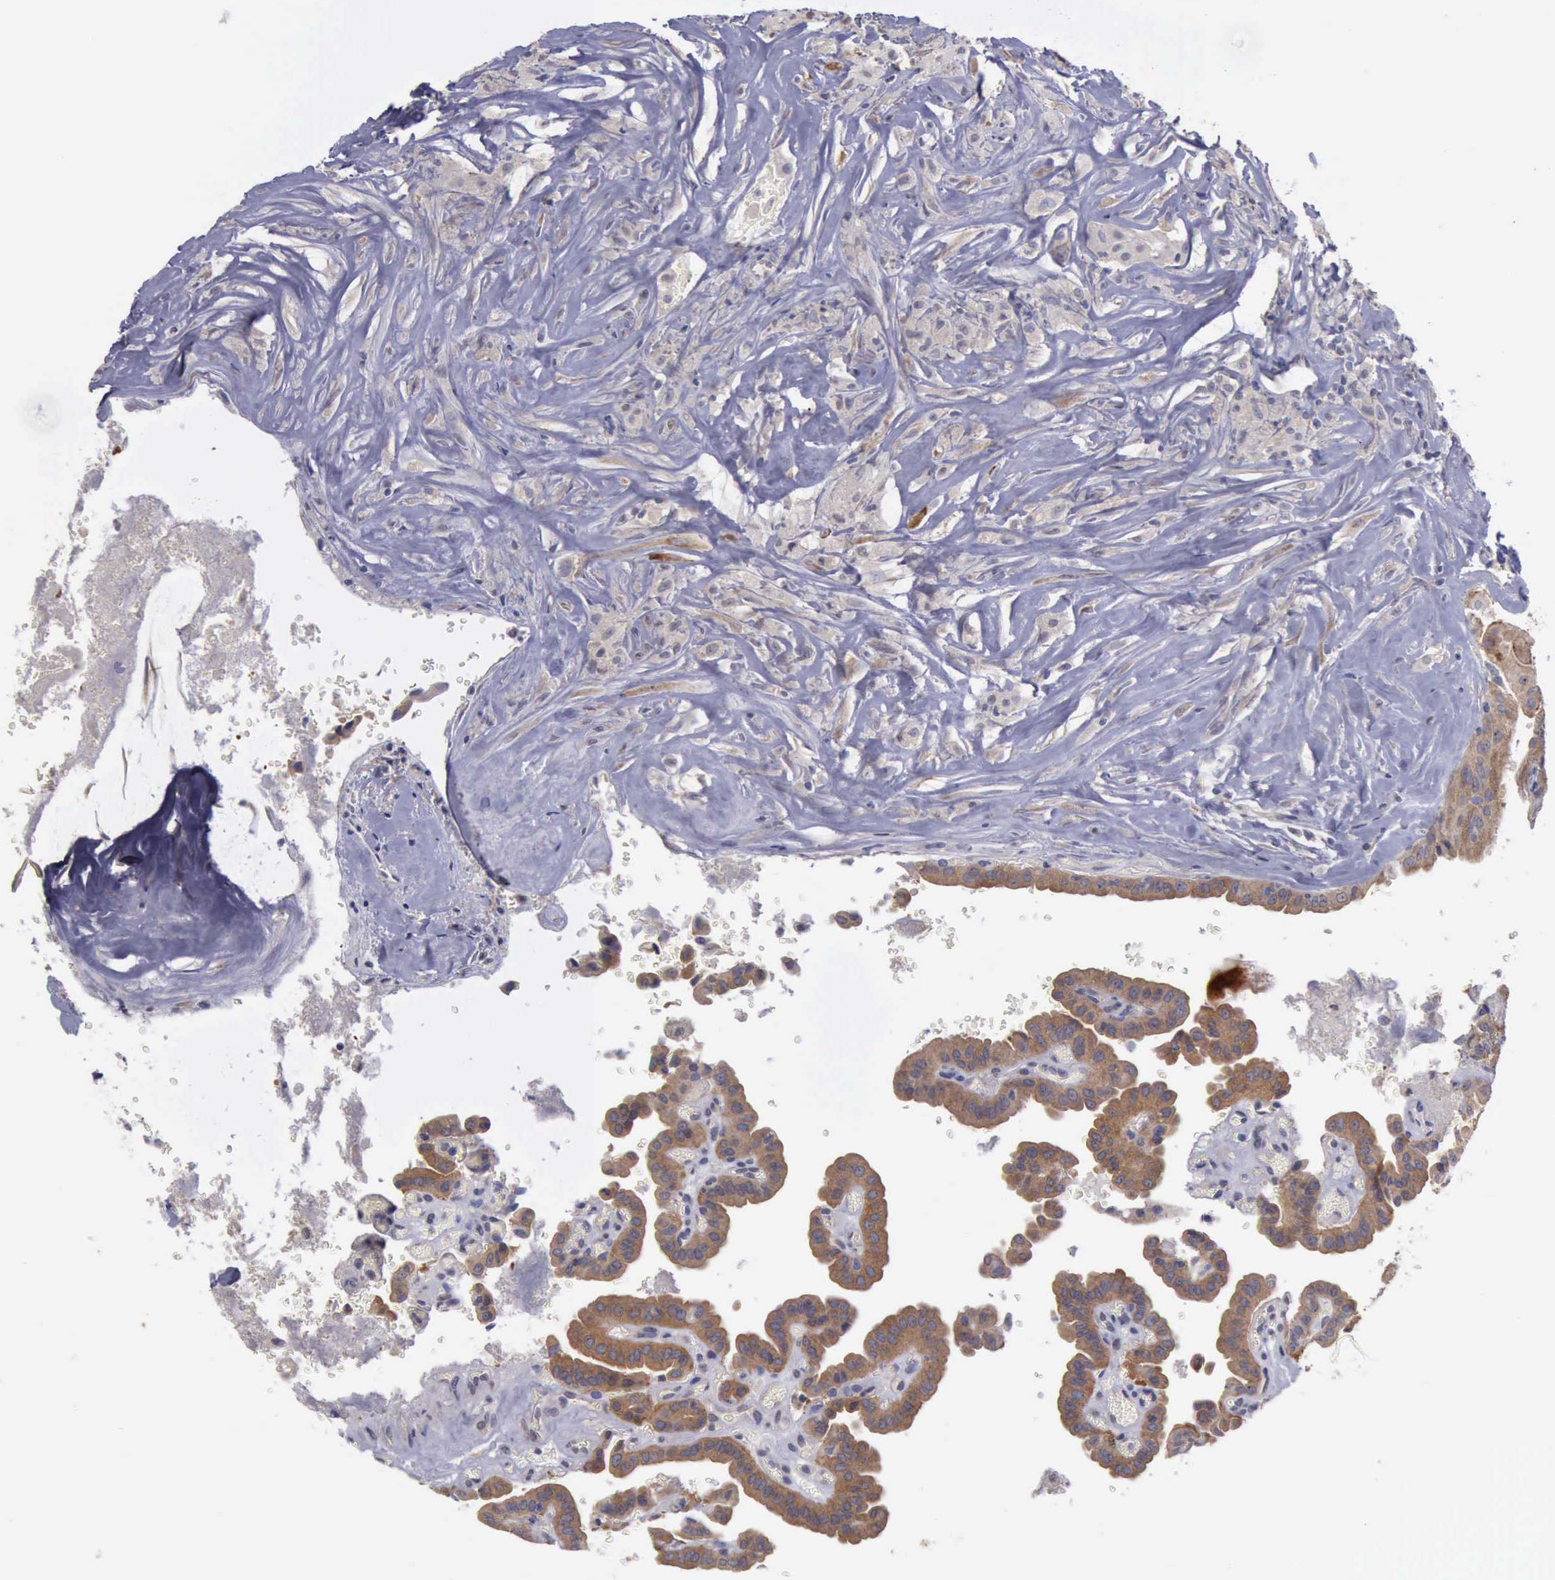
{"staining": {"intensity": "moderate", "quantity": ">75%", "location": "cytoplasmic/membranous"}, "tissue": "thyroid cancer", "cell_type": "Tumor cells", "image_type": "cancer", "snomed": [{"axis": "morphology", "description": "Papillary adenocarcinoma, NOS"}, {"axis": "topography", "description": "Thyroid gland"}], "caption": "Tumor cells exhibit medium levels of moderate cytoplasmic/membranous staining in approximately >75% of cells in human thyroid papillary adenocarcinoma.", "gene": "PHKA1", "patient": {"sex": "male", "age": 87}}